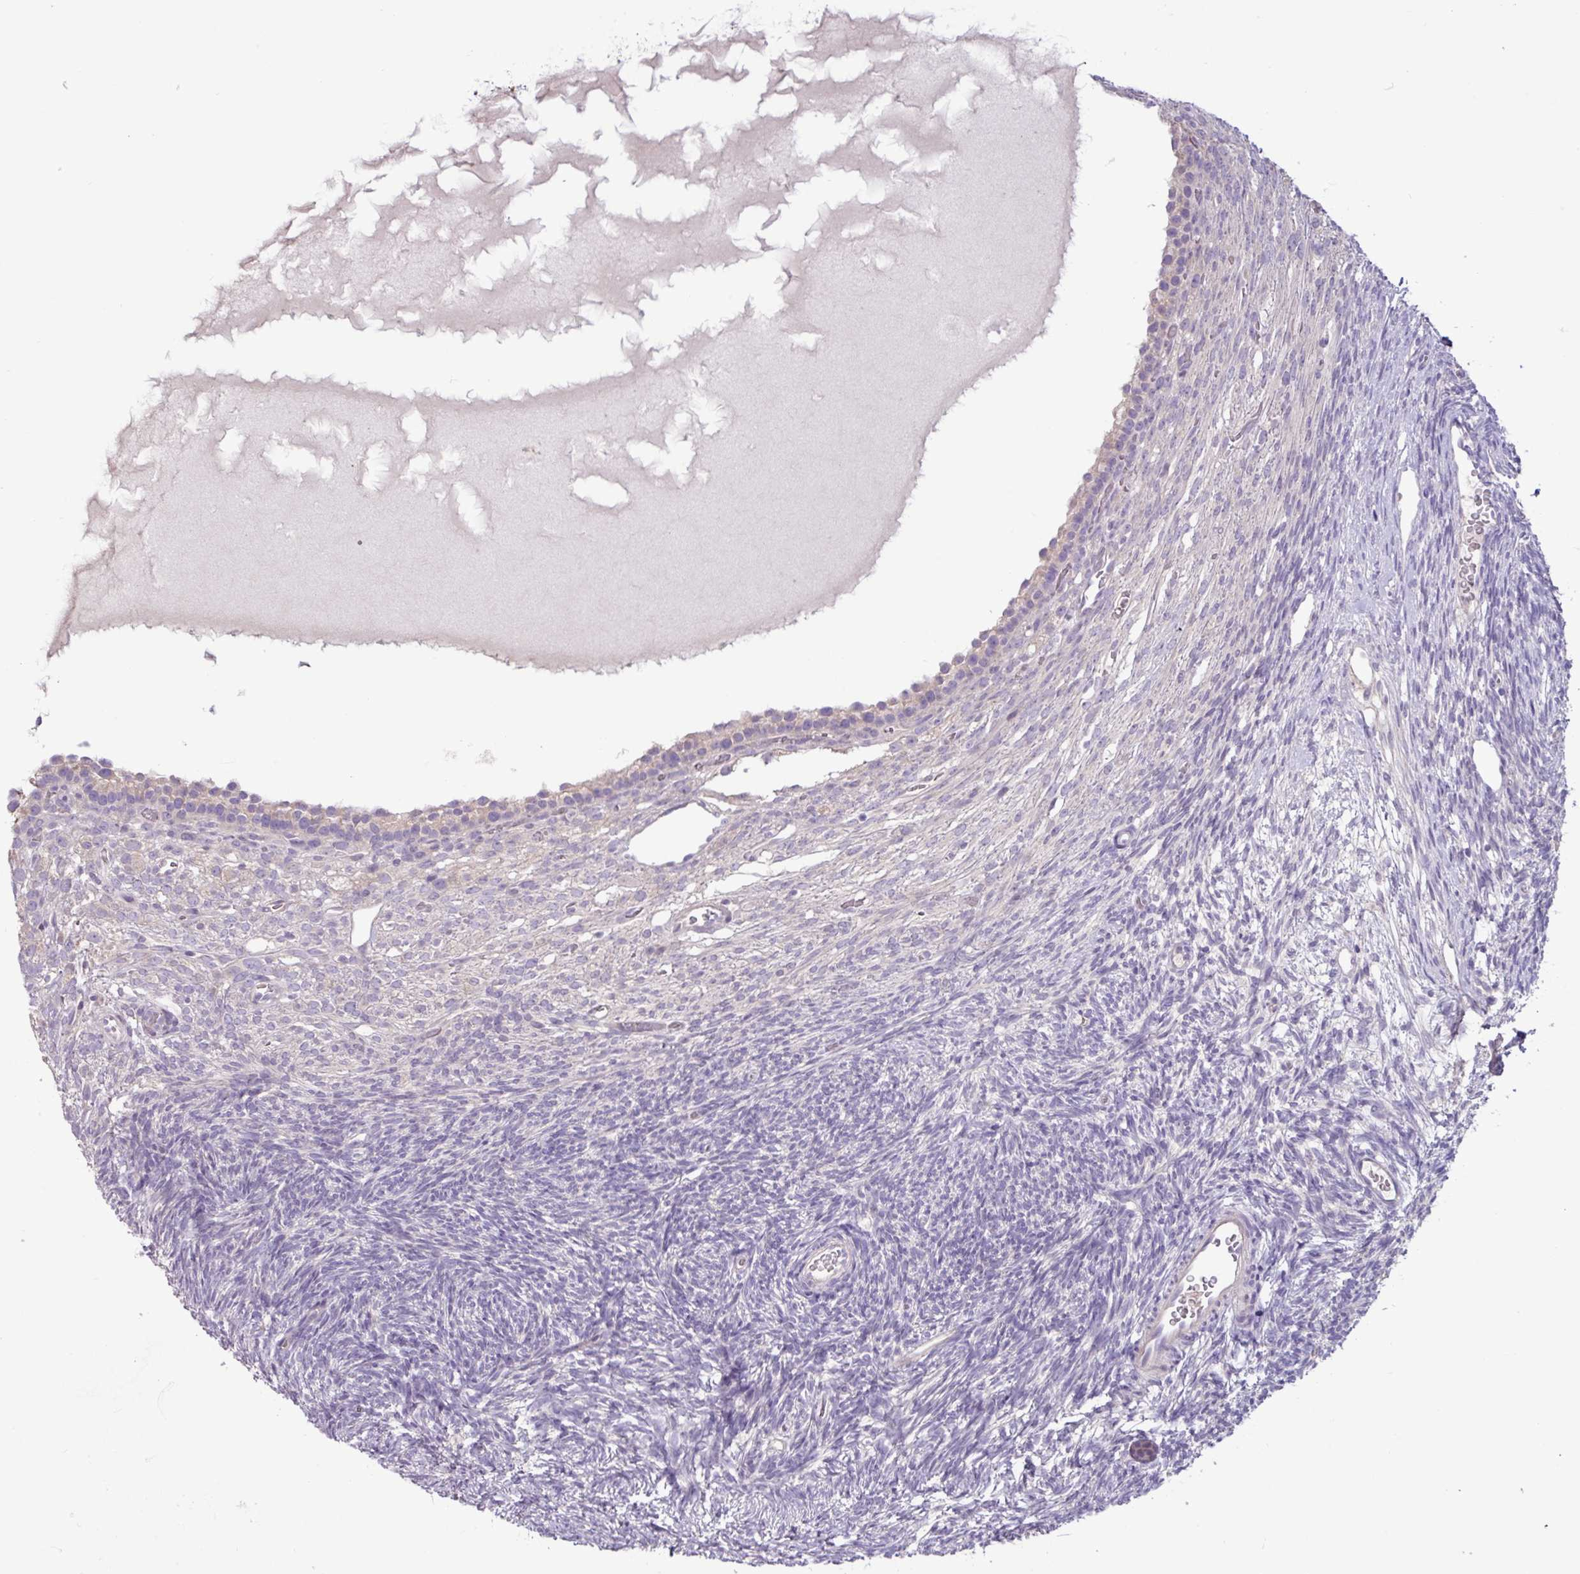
{"staining": {"intensity": "negative", "quantity": "none", "location": "none"}, "tissue": "ovary", "cell_type": "Follicle cells", "image_type": "normal", "snomed": [{"axis": "morphology", "description": "Normal tissue, NOS"}, {"axis": "topography", "description": "Ovary"}], "caption": "The image shows no significant staining in follicle cells of ovary.", "gene": "PNLDC1", "patient": {"sex": "female", "age": 39}}